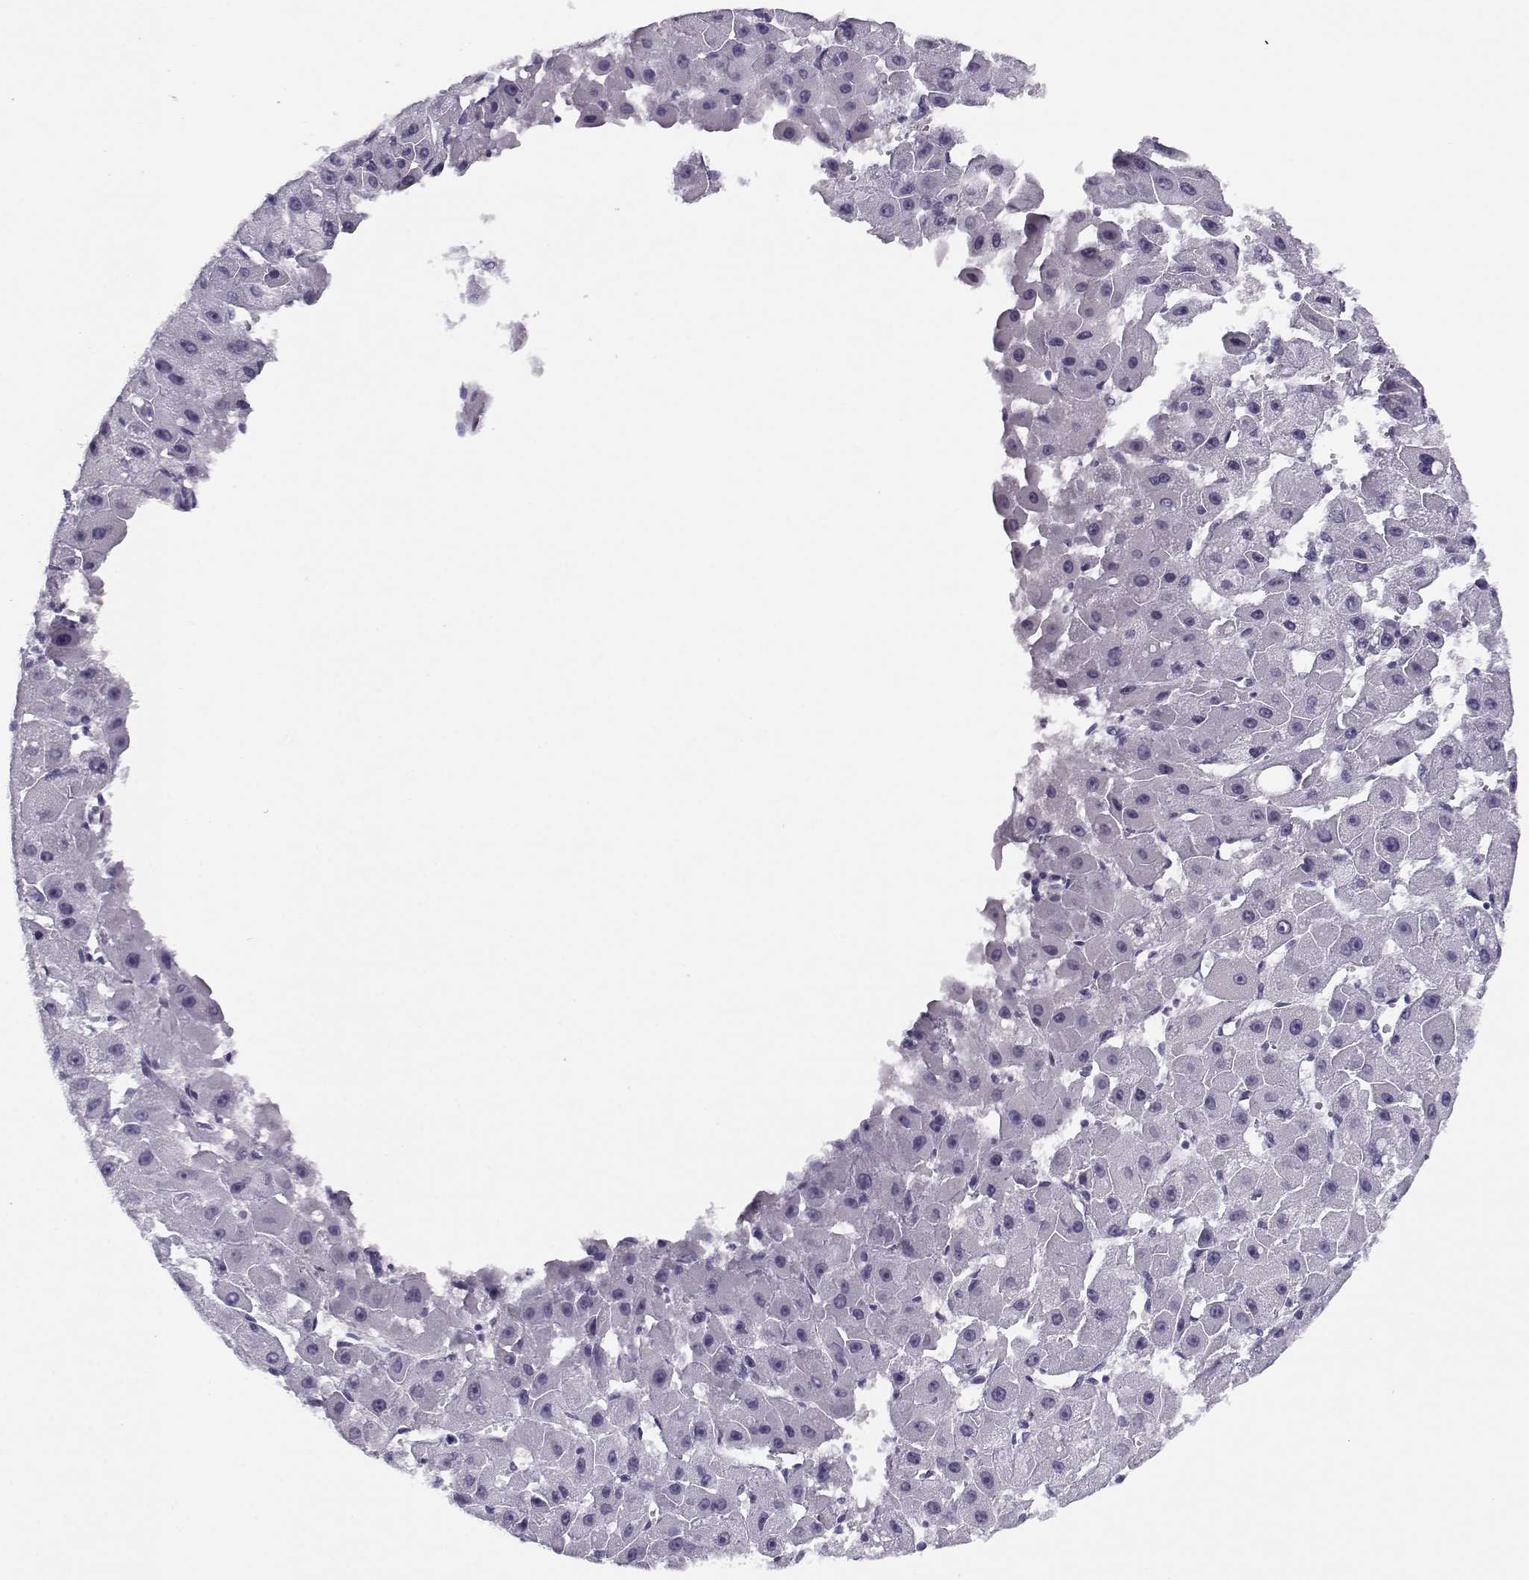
{"staining": {"intensity": "negative", "quantity": "none", "location": "none"}, "tissue": "liver cancer", "cell_type": "Tumor cells", "image_type": "cancer", "snomed": [{"axis": "morphology", "description": "Carcinoma, Hepatocellular, NOS"}, {"axis": "topography", "description": "Liver"}], "caption": "Tumor cells show no significant protein expression in liver hepatocellular carcinoma.", "gene": "CFAP77", "patient": {"sex": "female", "age": 25}}